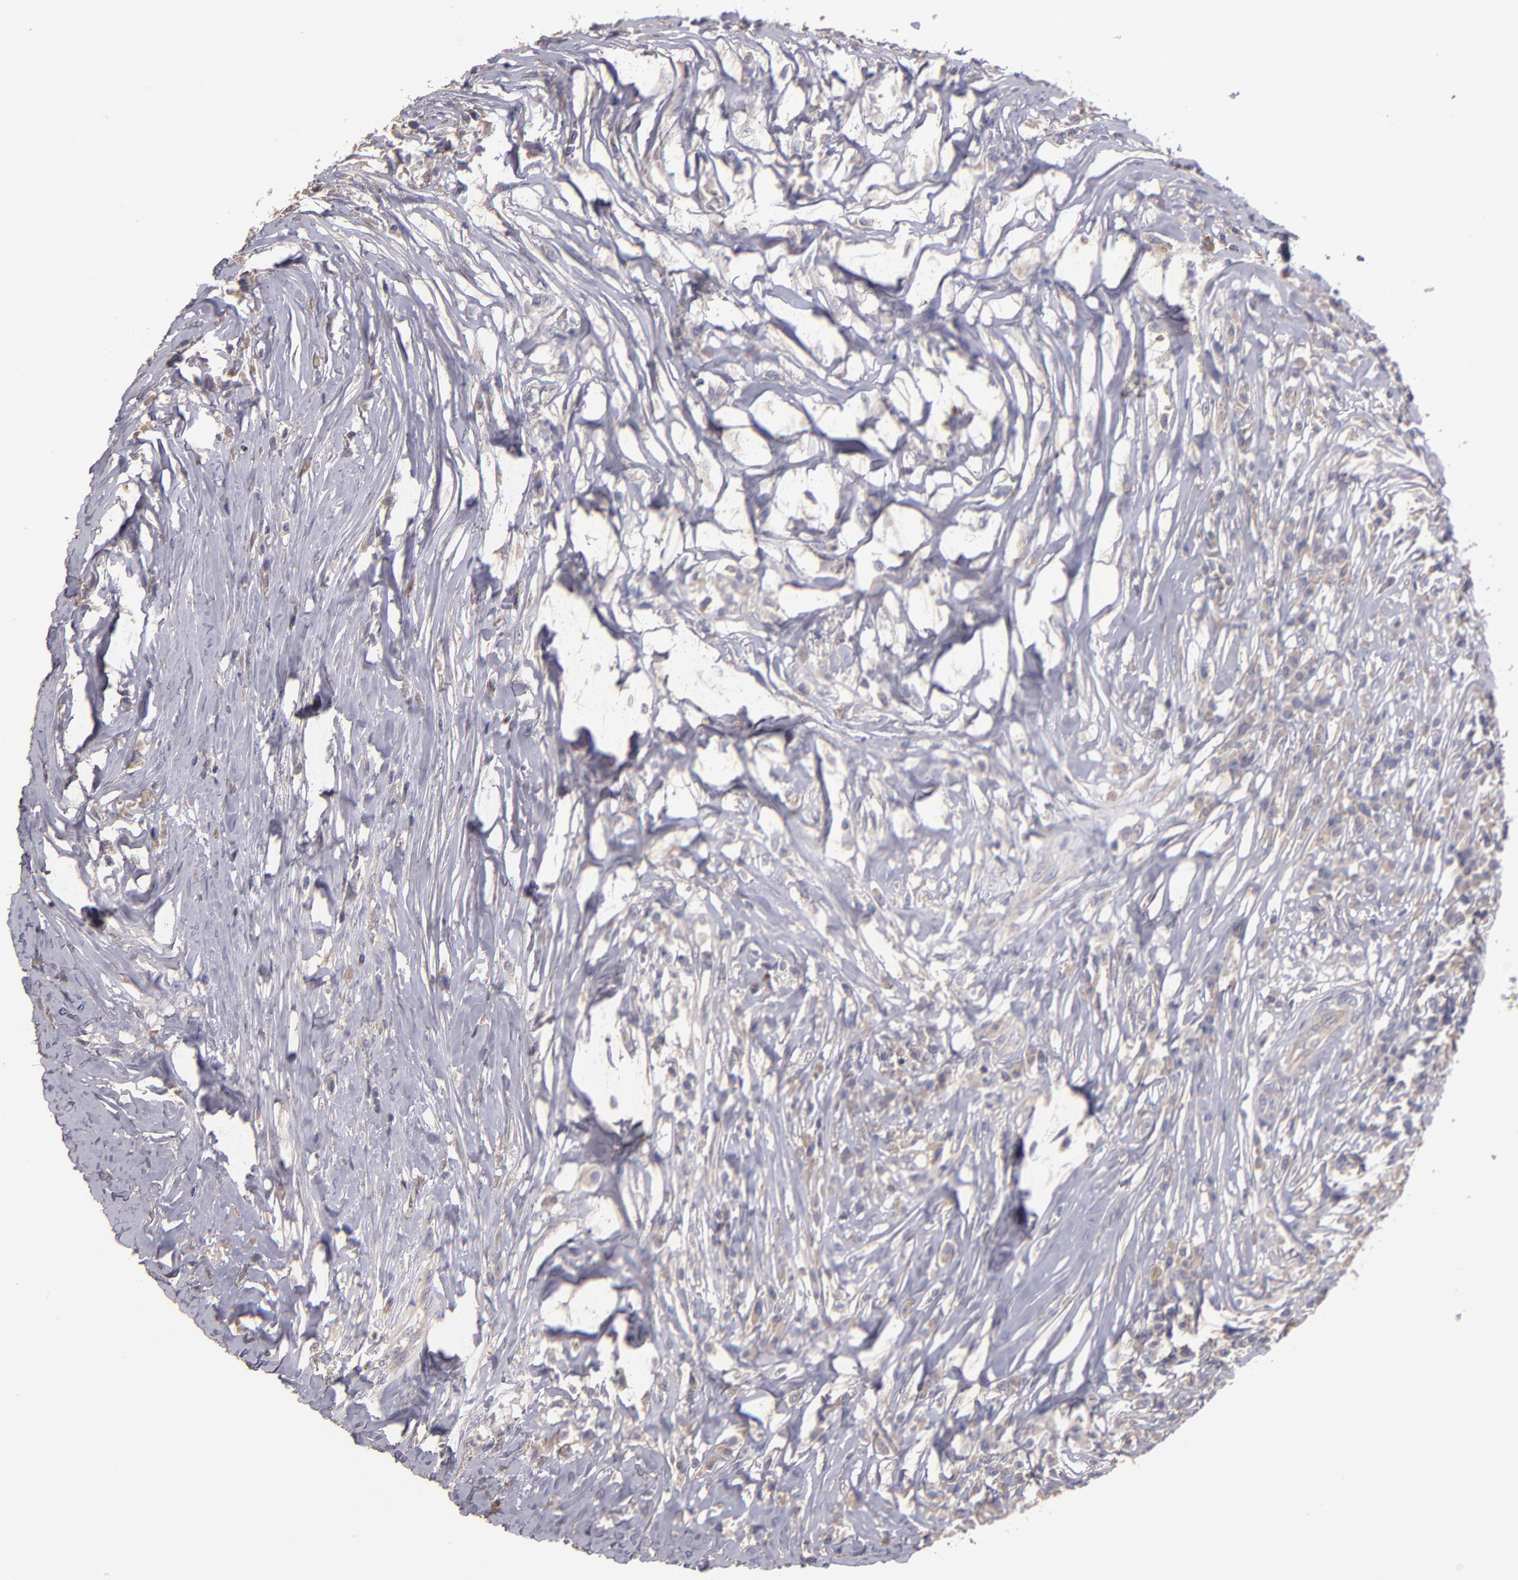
{"staining": {"intensity": "weak", "quantity": ">75%", "location": "cytoplasmic/membranous"}, "tissue": "head and neck cancer", "cell_type": "Tumor cells", "image_type": "cancer", "snomed": [{"axis": "morphology", "description": "Adenocarcinoma, NOS"}, {"axis": "topography", "description": "Salivary gland"}, {"axis": "topography", "description": "Head-Neck"}], "caption": "A brown stain labels weak cytoplasmic/membranous staining of a protein in human head and neck cancer tumor cells.", "gene": "MAGEE1", "patient": {"sex": "female", "age": 65}}